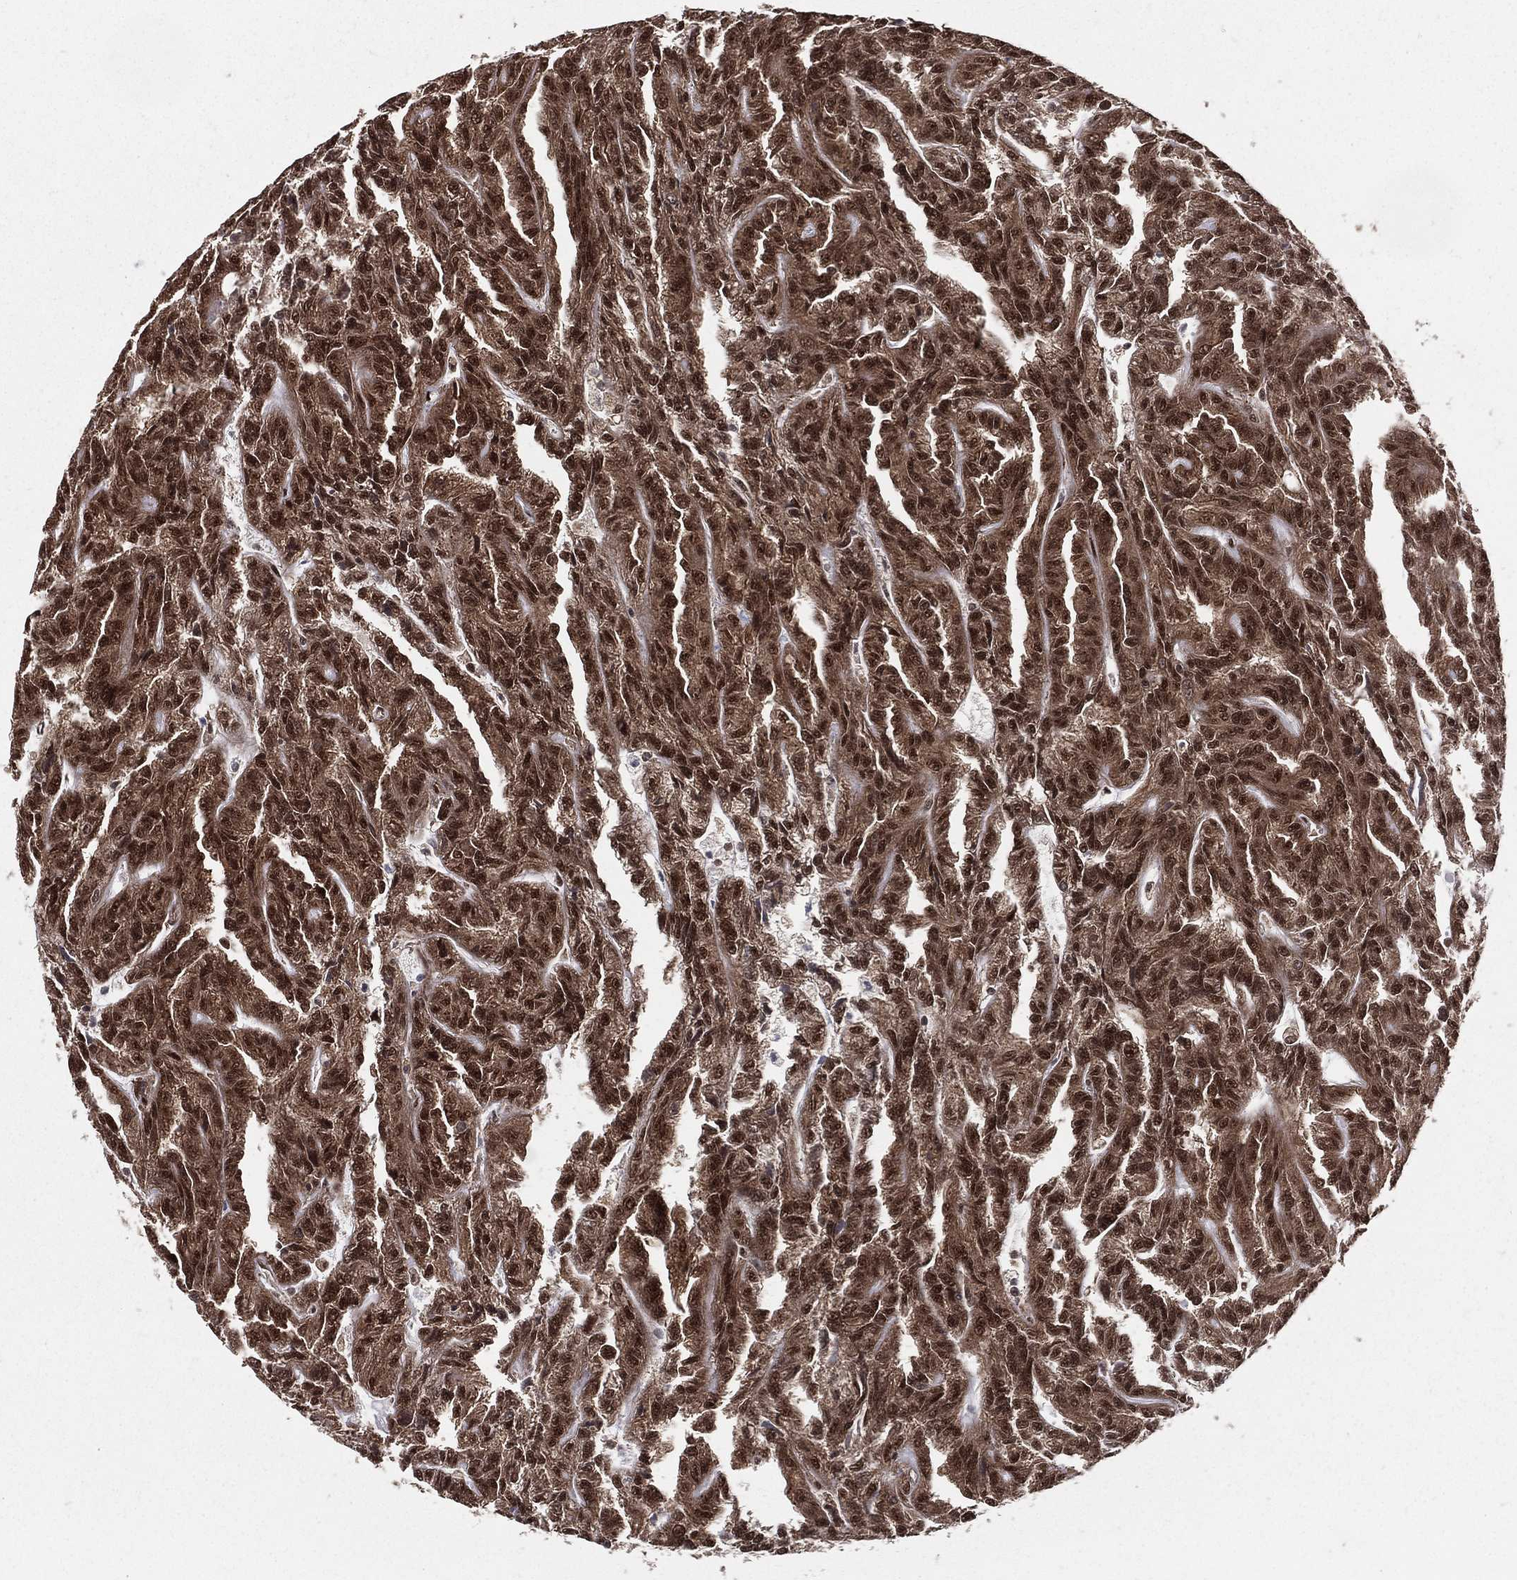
{"staining": {"intensity": "strong", "quantity": ">75%", "location": "cytoplasmic/membranous,nuclear"}, "tissue": "renal cancer", "cell_type": "Tumor cells", "image_type": "cancer", "snomed": [{"axis": "morphology", "description": "Adenocarcinoma, NOS"}, {"axis": "topography", "description": "Kidney"}], "caption": "Tumor cells show high levels of strong cytoplasmic/membranous and nuclear expression in approximately >75% of cells in renal cancer (adenocarcinoma).", "gene": "COPS4", "patient": {"sex": "male", "age": 79}}